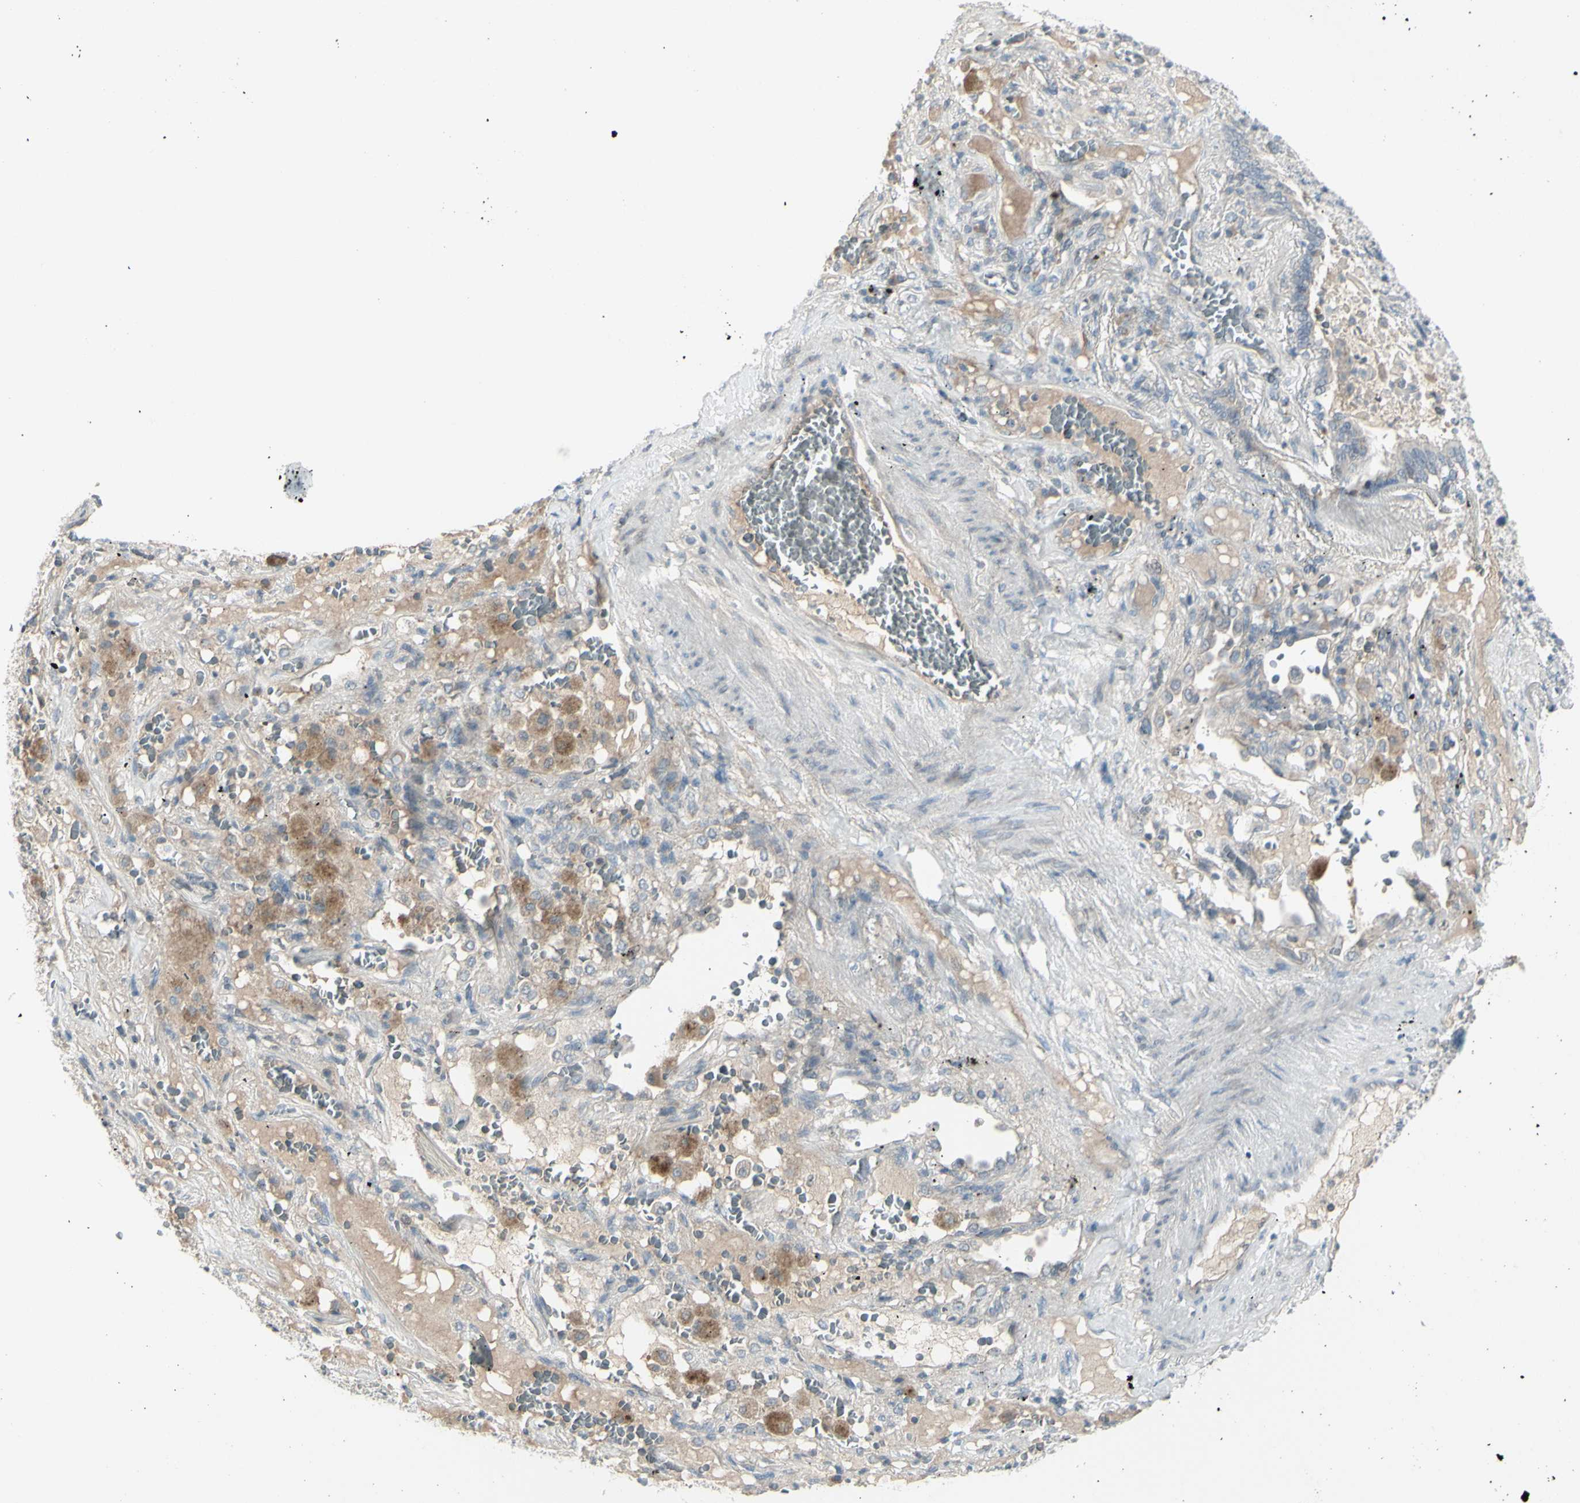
{"staining": {"intensity": "weak", "quantity": "25%-75%", "location": "cytoplasmic/membranous"}, "tissue": "lung cancer", "cell_type": "Tumor cells", "image_type": "cancer", "snomed": [{"axis": "morphology", "description": "Squamous cell carcinoma, NOS"}, {"axis": "topography", "description": "Lung"}], "caption": "DAB immunohistochemical staining of human lung cancer (squamous cell carcinoma) shows weak cytoplasmic/membranous protein positivity in about 25%-75% of tumor cells.", "gene": "SH3GL2", "patient": {"sex": "male", "age": 57}}